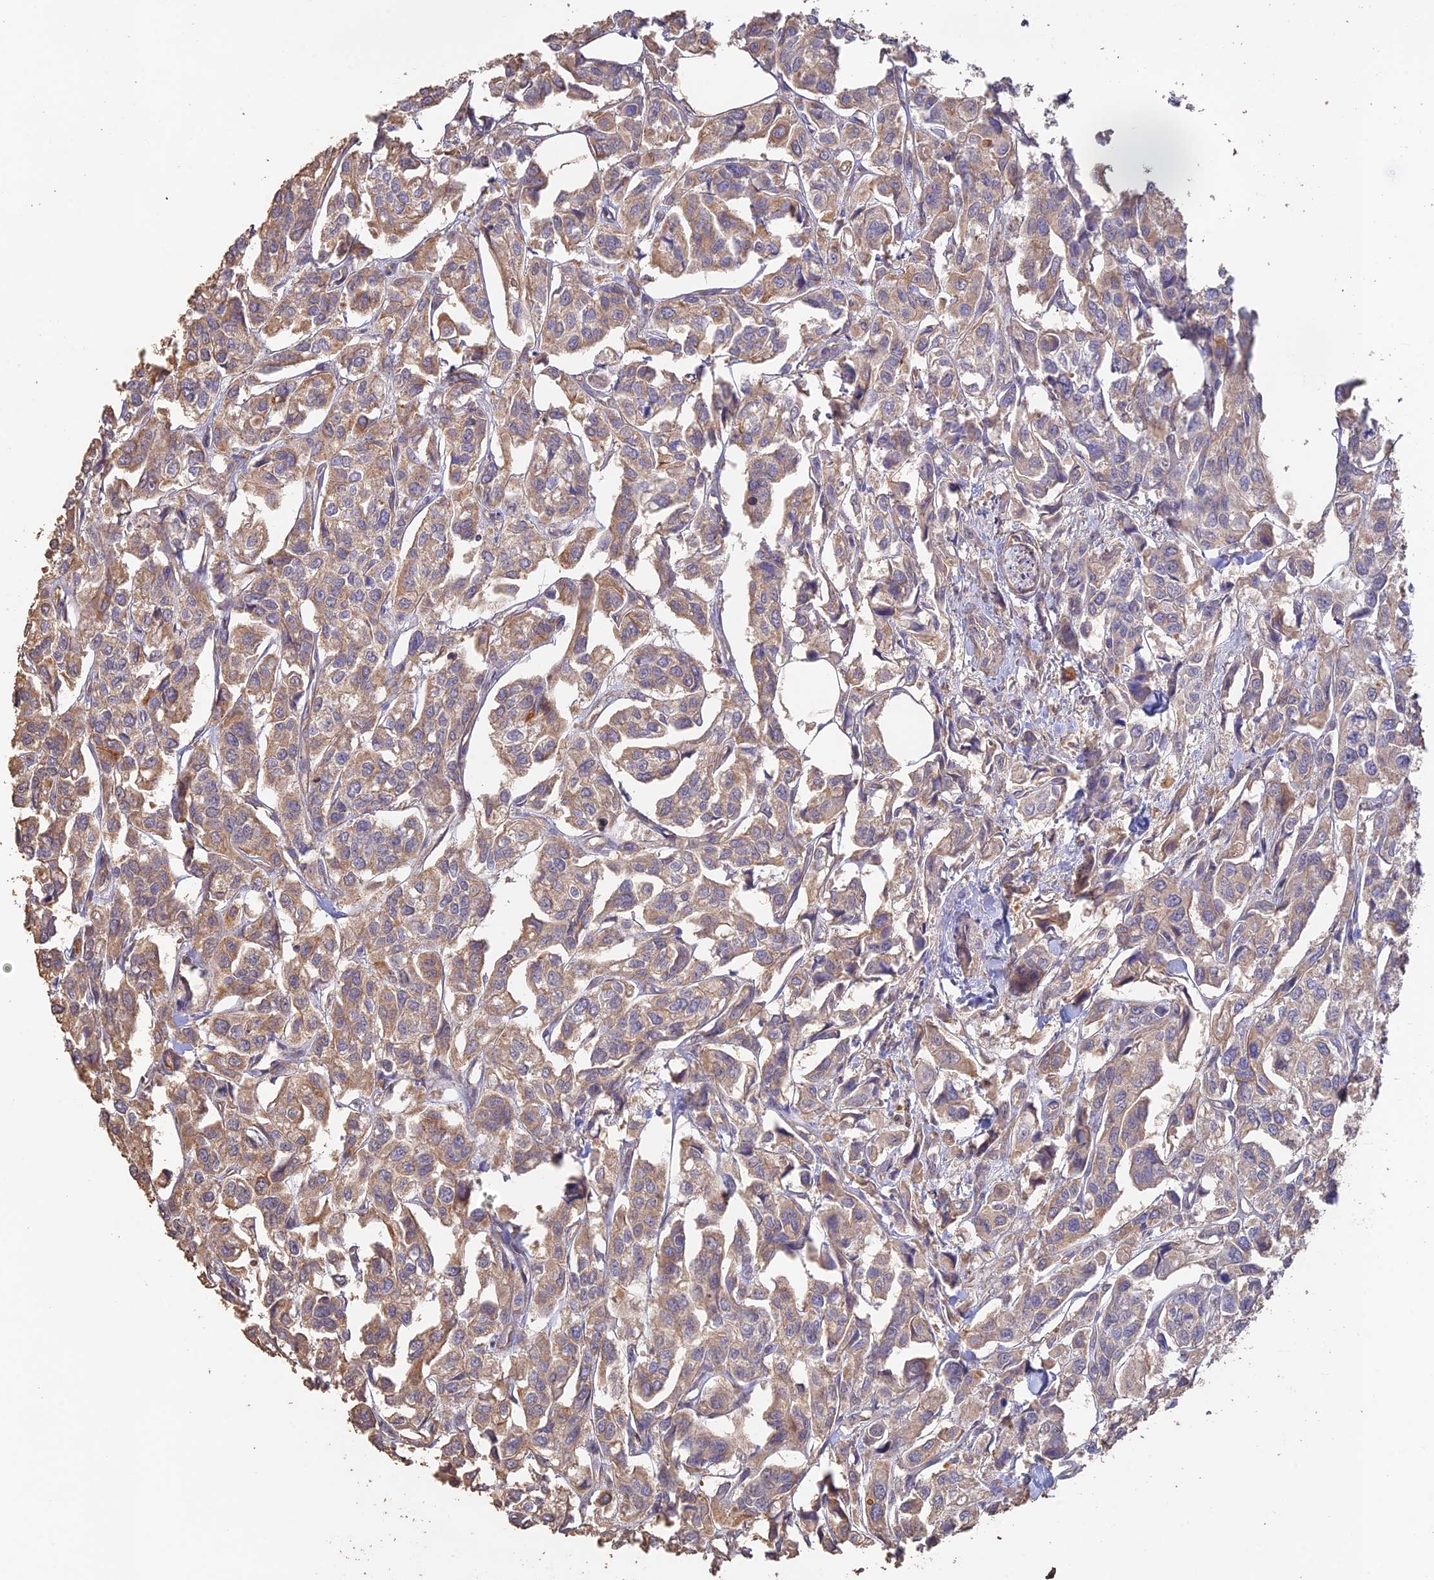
{"staining": {"intensity": "weak", "quantity": ">75%", "location": "cytoplasmic/membranous"}, "tissue": "urothelial cancer", "cell_type": "Tumor cells", "image_type": "cancer", "snomed": [{"axis": "morphology", "description": "Urothelial carcinoma, High grade"}, {"axis": "topography", "description": "Urinary bladder"}], "caption": "This image shows urothelial cancer stained with IHC to label a protein in brown. The cytoplasmic/membranous of tumor cells show weak positivity for the protein. Nuclei are counter-stained blue.", "gene": "MYO9A", "patient": {"sex": "male", "age": 67}}